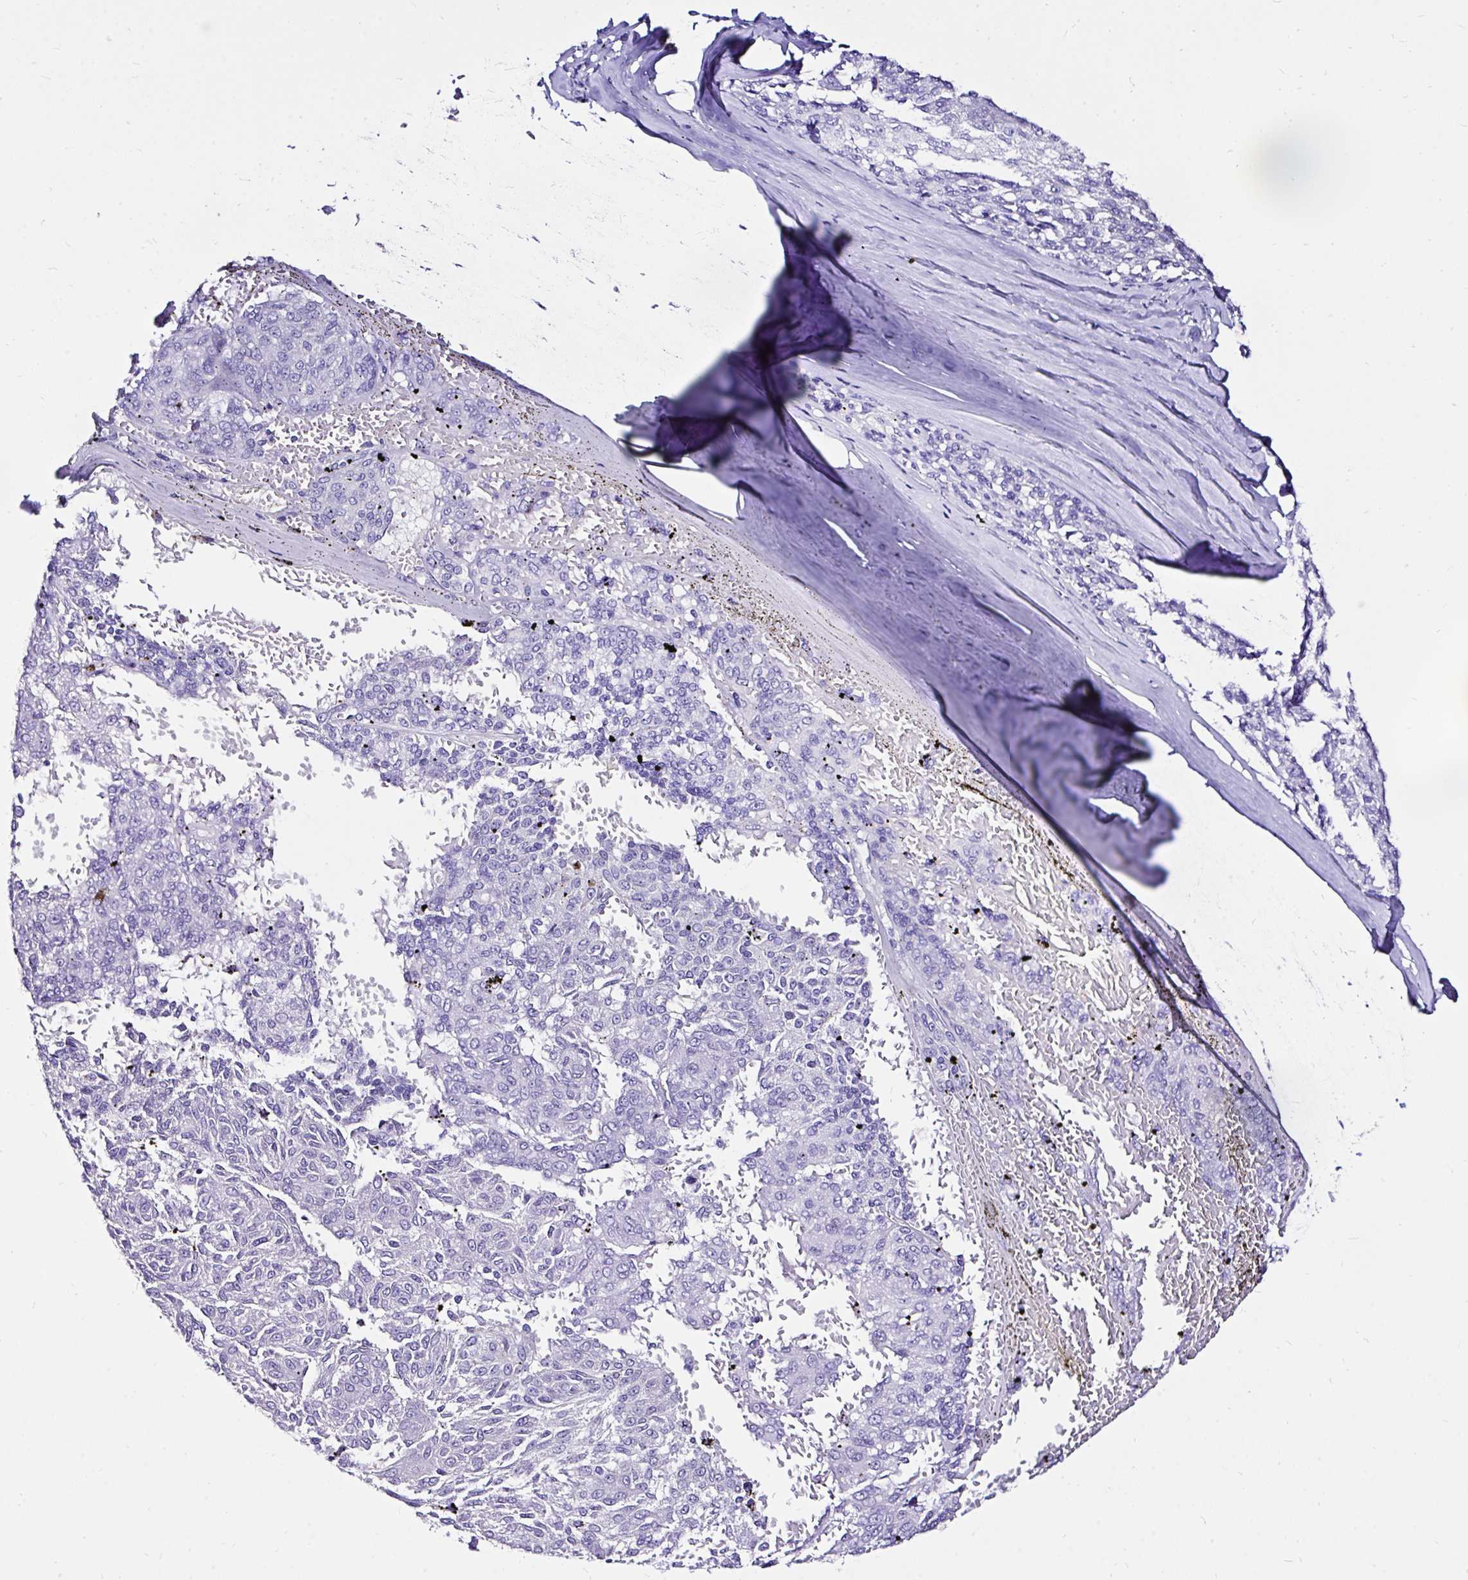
{"staining": {"intensity": "negative", "quantity": "none", "location": "none"}, "tissue": "melanoma", "cell_type": "Tumor cells", "image_type": "cancer", "snomed": [{"axis": "morphology", "description": "Malignant melanoma, NOS"}, {"axis": "topography", "description": "Skin"}], "caption": "Immunohistochemistry (IHC) photomicrograph of neoplastic tissue: human malignant melanoma stained with DAB exhibits no significant protein positivity in tumor cells. (DAB (3,3'-diaminobenzidine) immunohistochemistry, high magnification).", "gene": "MON1A", "patient": {"sex": "female", "age": 72}}